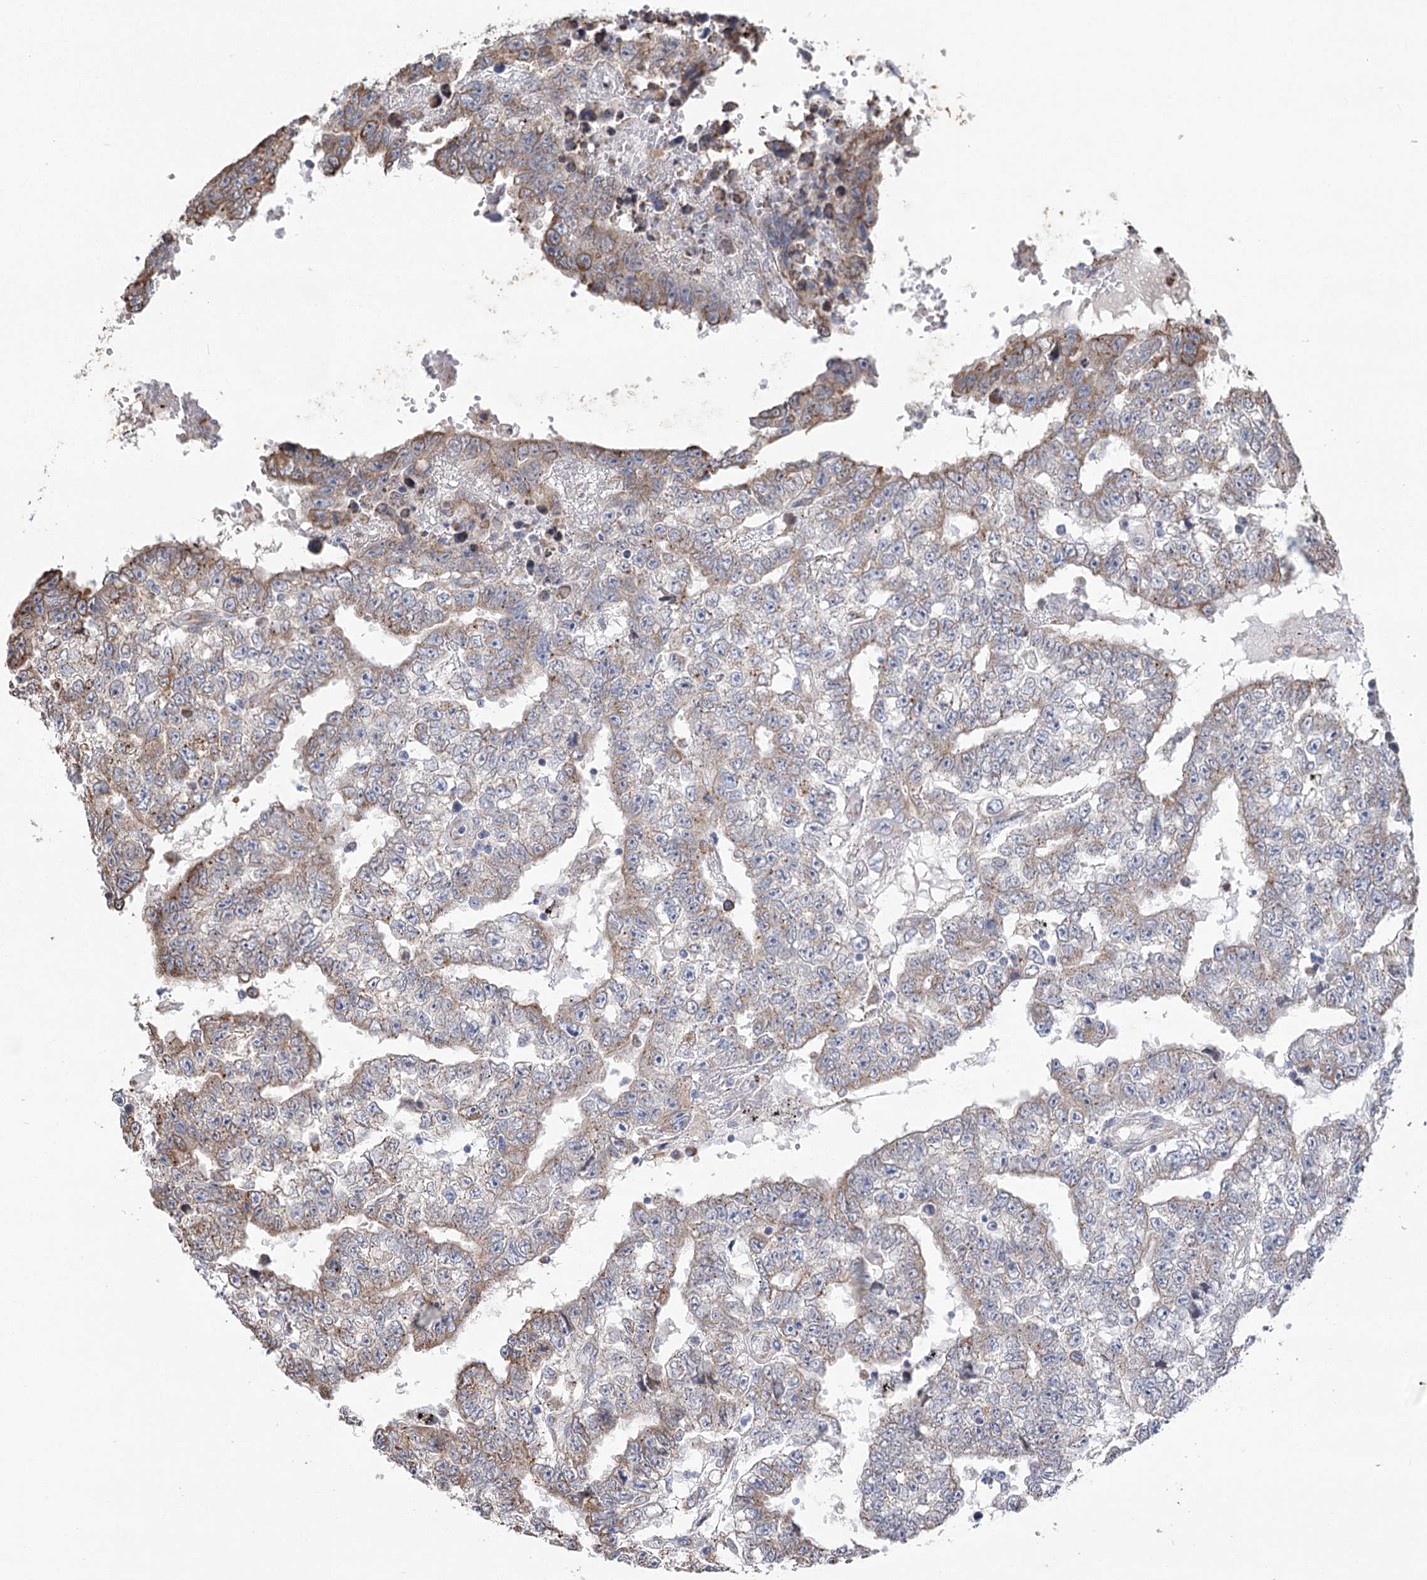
{"staining": {"intensity": "moderate", "quantity": "<25%", "location": "cytoplasmic/membranous"}, "tissue": "testis cancer", "cell_type": "Tumor cells", "image_type": "cancer", "snomed": [{"axis": "morphology", "description": "Carcinoma, Embryonal, NOS"}, {"axis": "topography", "description": "Testis"}], "caption": "Testis cancer was stained to show a protein in brown. There is low levels of moderate cytoplasmic/membranous positivity in approximately <25% of tumor cells. The staining was performed using DAB, with brown indicating positive protein expression. Nuclei are stained blue with hematoxylin.", "gene": "METTL24", "patient": {"sex": "male", "age": 25}}